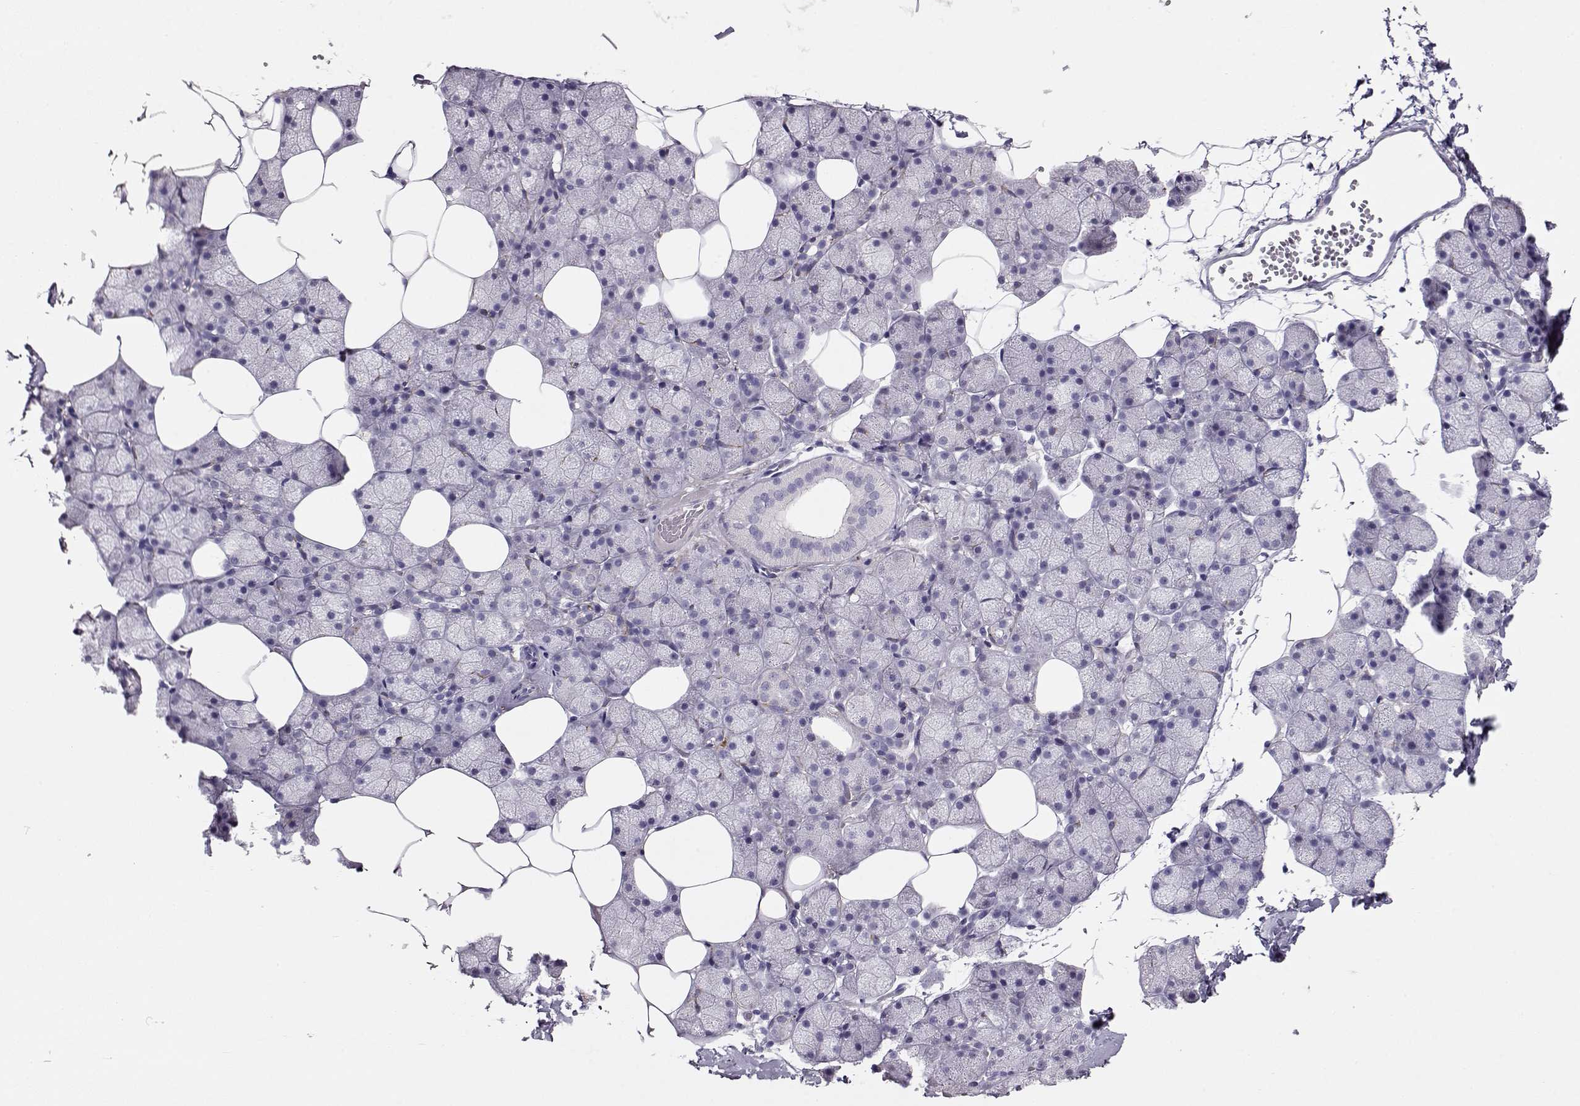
{"staining": {"intensity": "negative", "quantity": "none", "location": "none"}, "tissue": "salivary gland", "cell_type": "Glandular cells", "image_type": "normal", "snomed": [{"axis": "morphology", "description": "Normal tissue, NOS"}, {"axis": "topography", "description": "Salivary gland"}], "caption": "Immunohistochemistry (IHC) of benign salivary gland demonstrates no positivity in glandular cells.", "gene": "RBM44", "patient": {"sex": "male", "age": 38}}